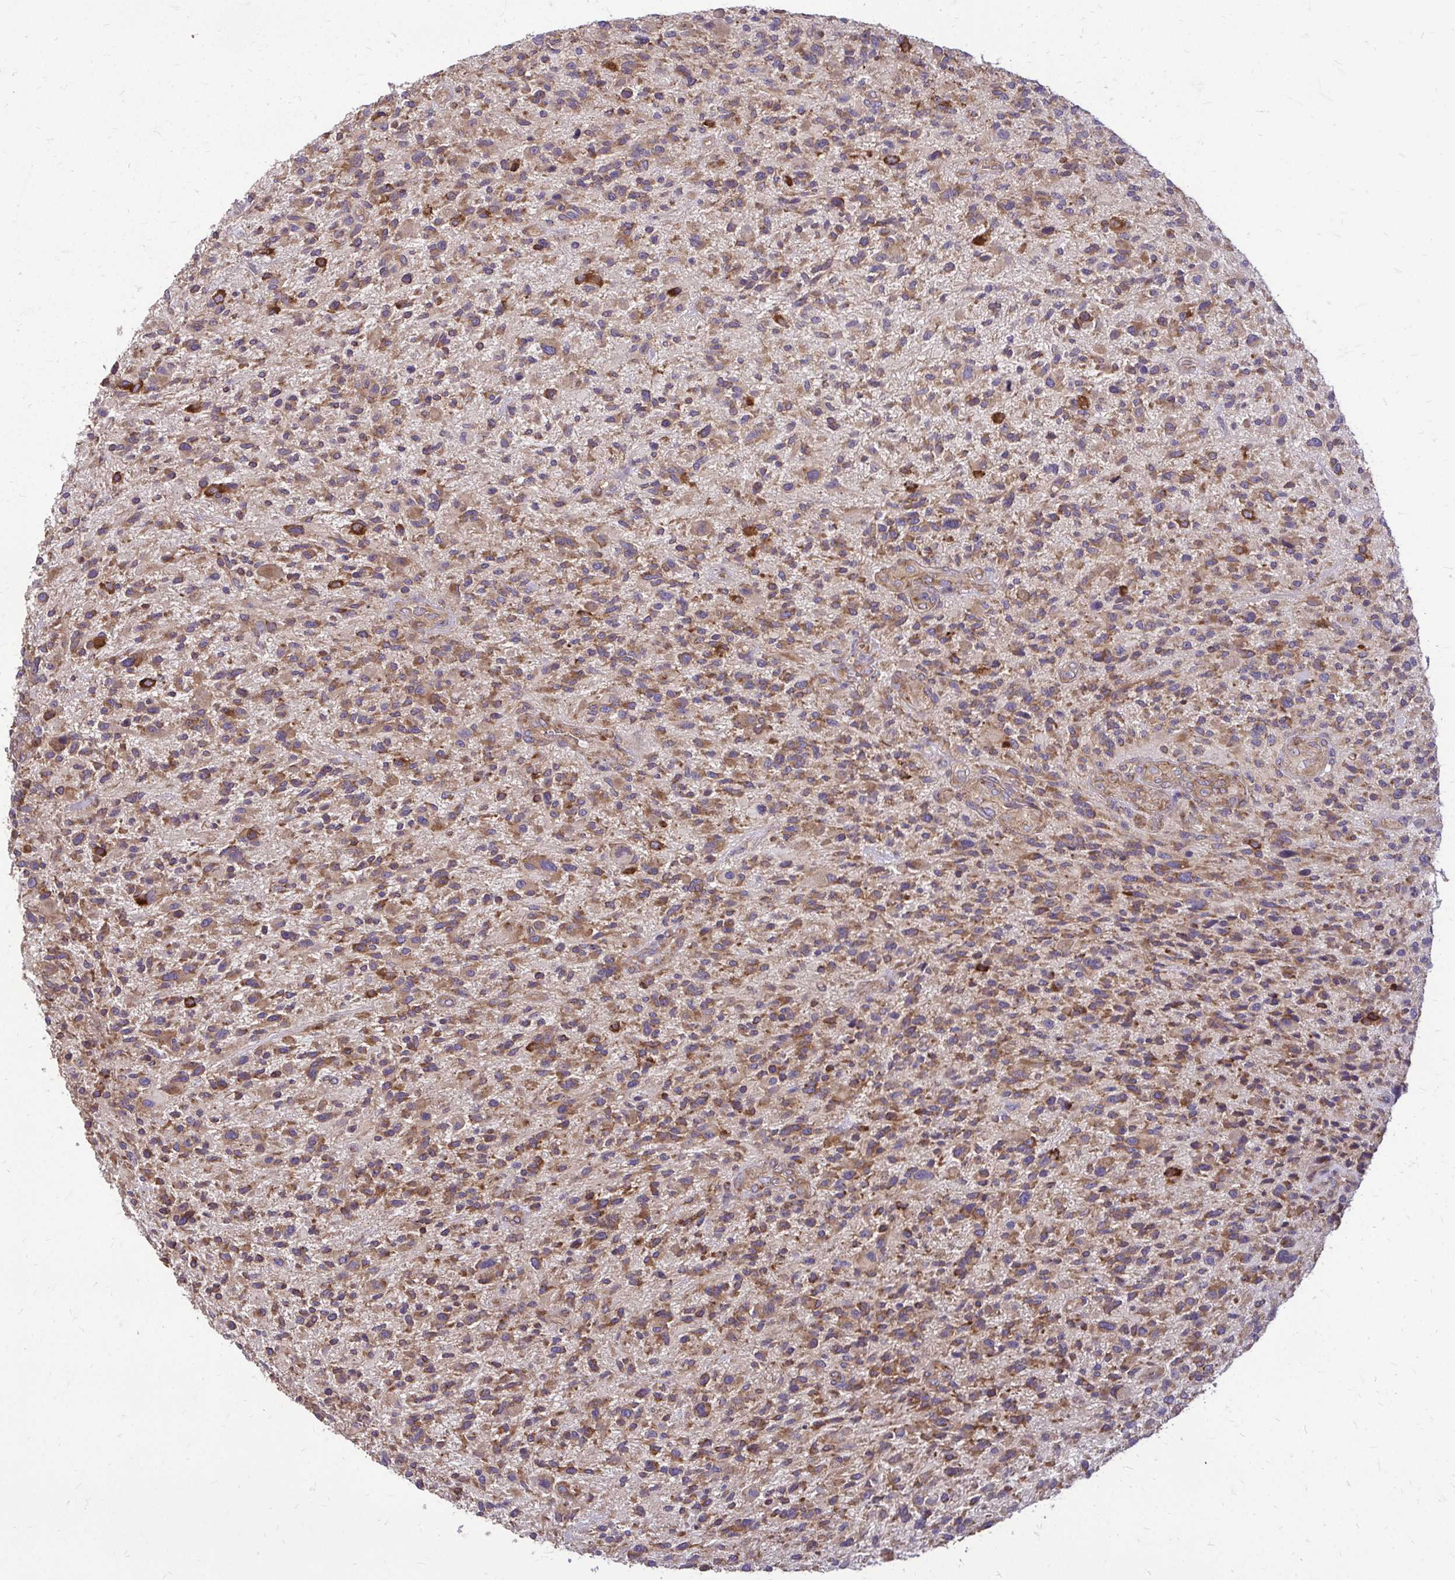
{"staining": {"intensity": "moderate", "quantity": ">75%", "location": "cytoplasmic/membranous"}, "tissue": "glioma", "cell_type": "Tumor cells", "image_type": "cancer", "snomed": [{"axis": "morphology", "description": "Glioma, malignant, High grade"}, {"axis": "topography", "description": "Brain"}], "caption": "IHC staining of malignant high-grade glioma, which shows medium levels of moderate cytoplasmic/membranous positivity in about >75% of tumor cells indicating moderate cytoplasmic/membranous protein positivity. The staining was performed using DAB (3,3'-diaminobenzidine) (brown) for protein detection and nuclei were counterstained in hematoxylin (blue).", "gene": "FMR1", "patient": {"sex": "male", "age": 47}}